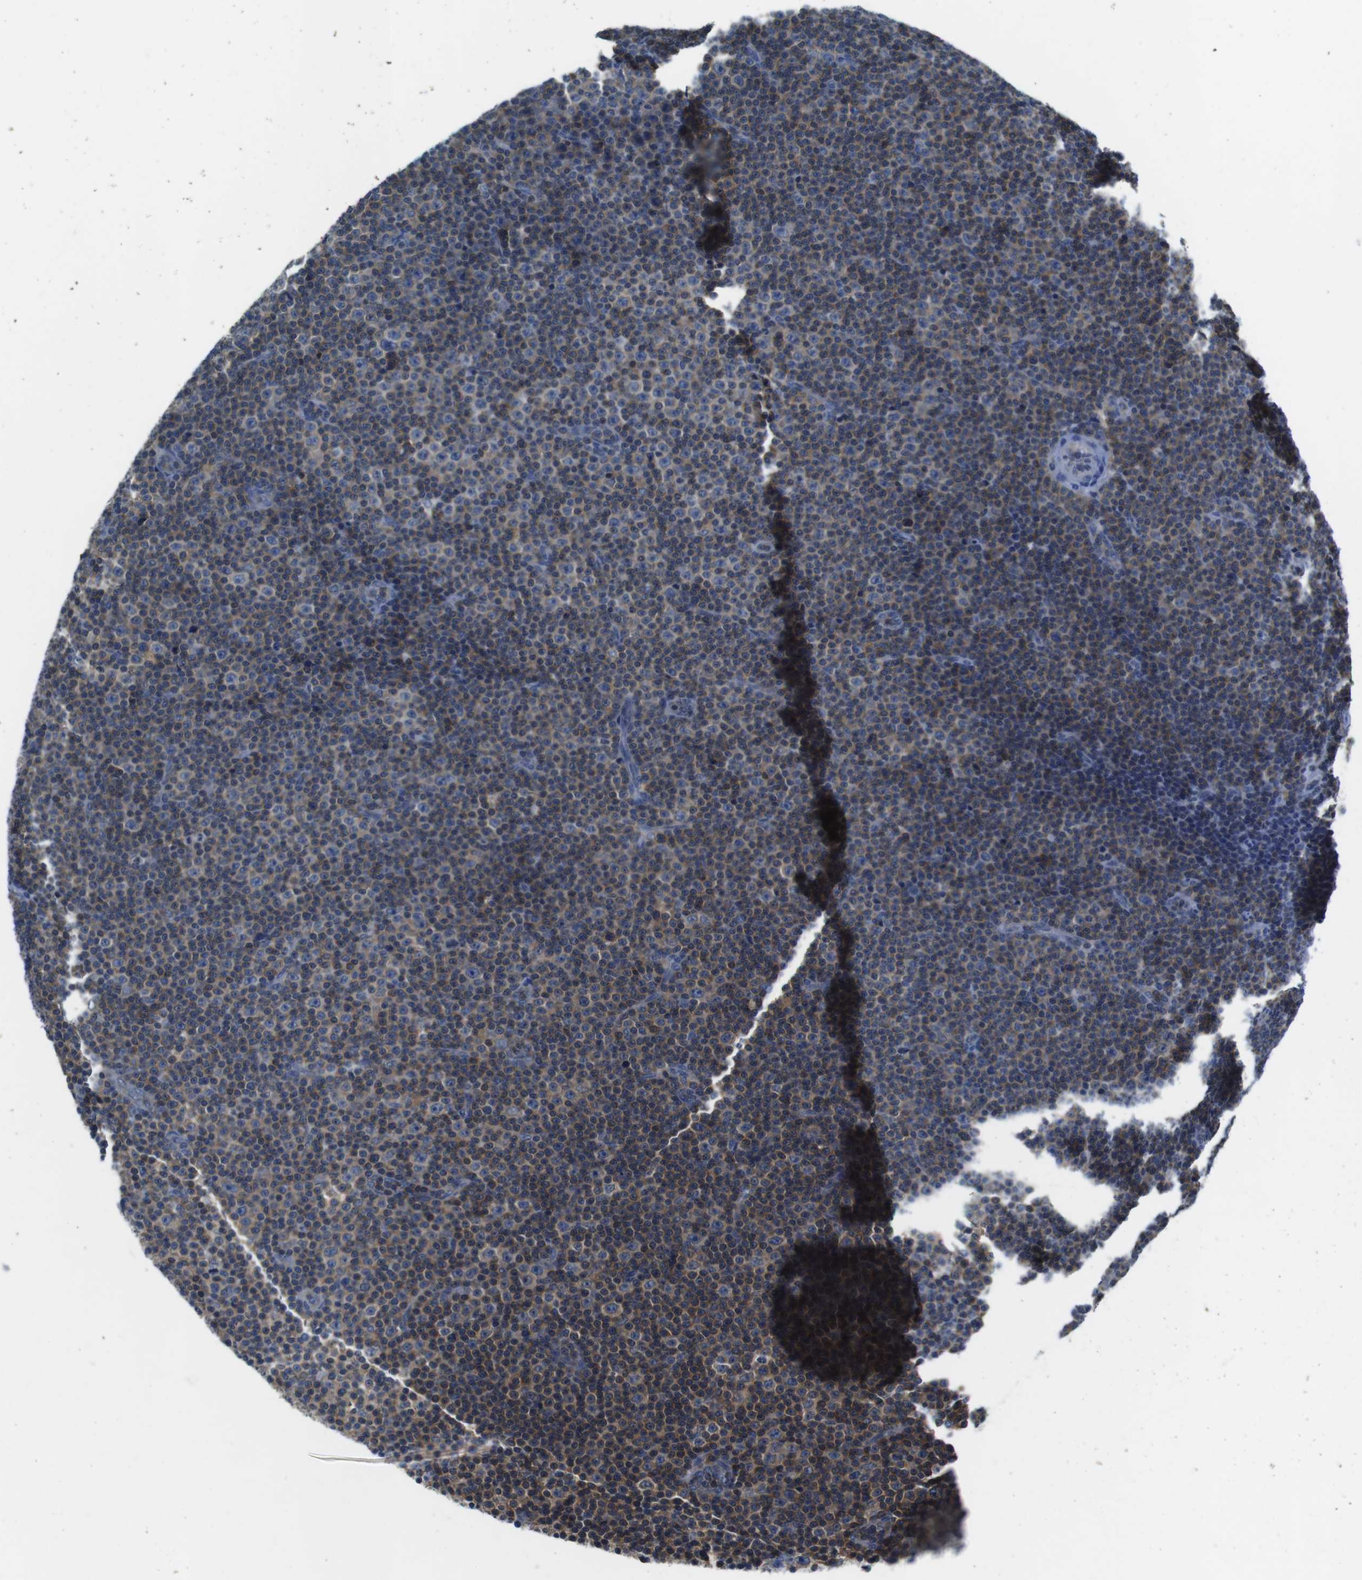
{"staining": {"intensity": "weak", "quantity": "25%-75%", "location": "cytoplasmic/membranous"}, "tissue": "lymphoma", "cell_type": "Tumor cells", "image_type": "cancer", "snomed": [{"axis": "morphology", "description": "Malignant lymphoma, non-Hodgkin's type, Low grade"}, {"axis": "topography", "description": "Lymph node"}], "caption": "This is a histology image of immunohistochemistry (IHC) staining of malignant lymphoma, non-Hodgkin's type (low-grade), which shows weak expression in the cytoplasmic/membranous of tumor cells.", "gene": "PIK3CD", "patient": {"sex": "female", "age": 67}}